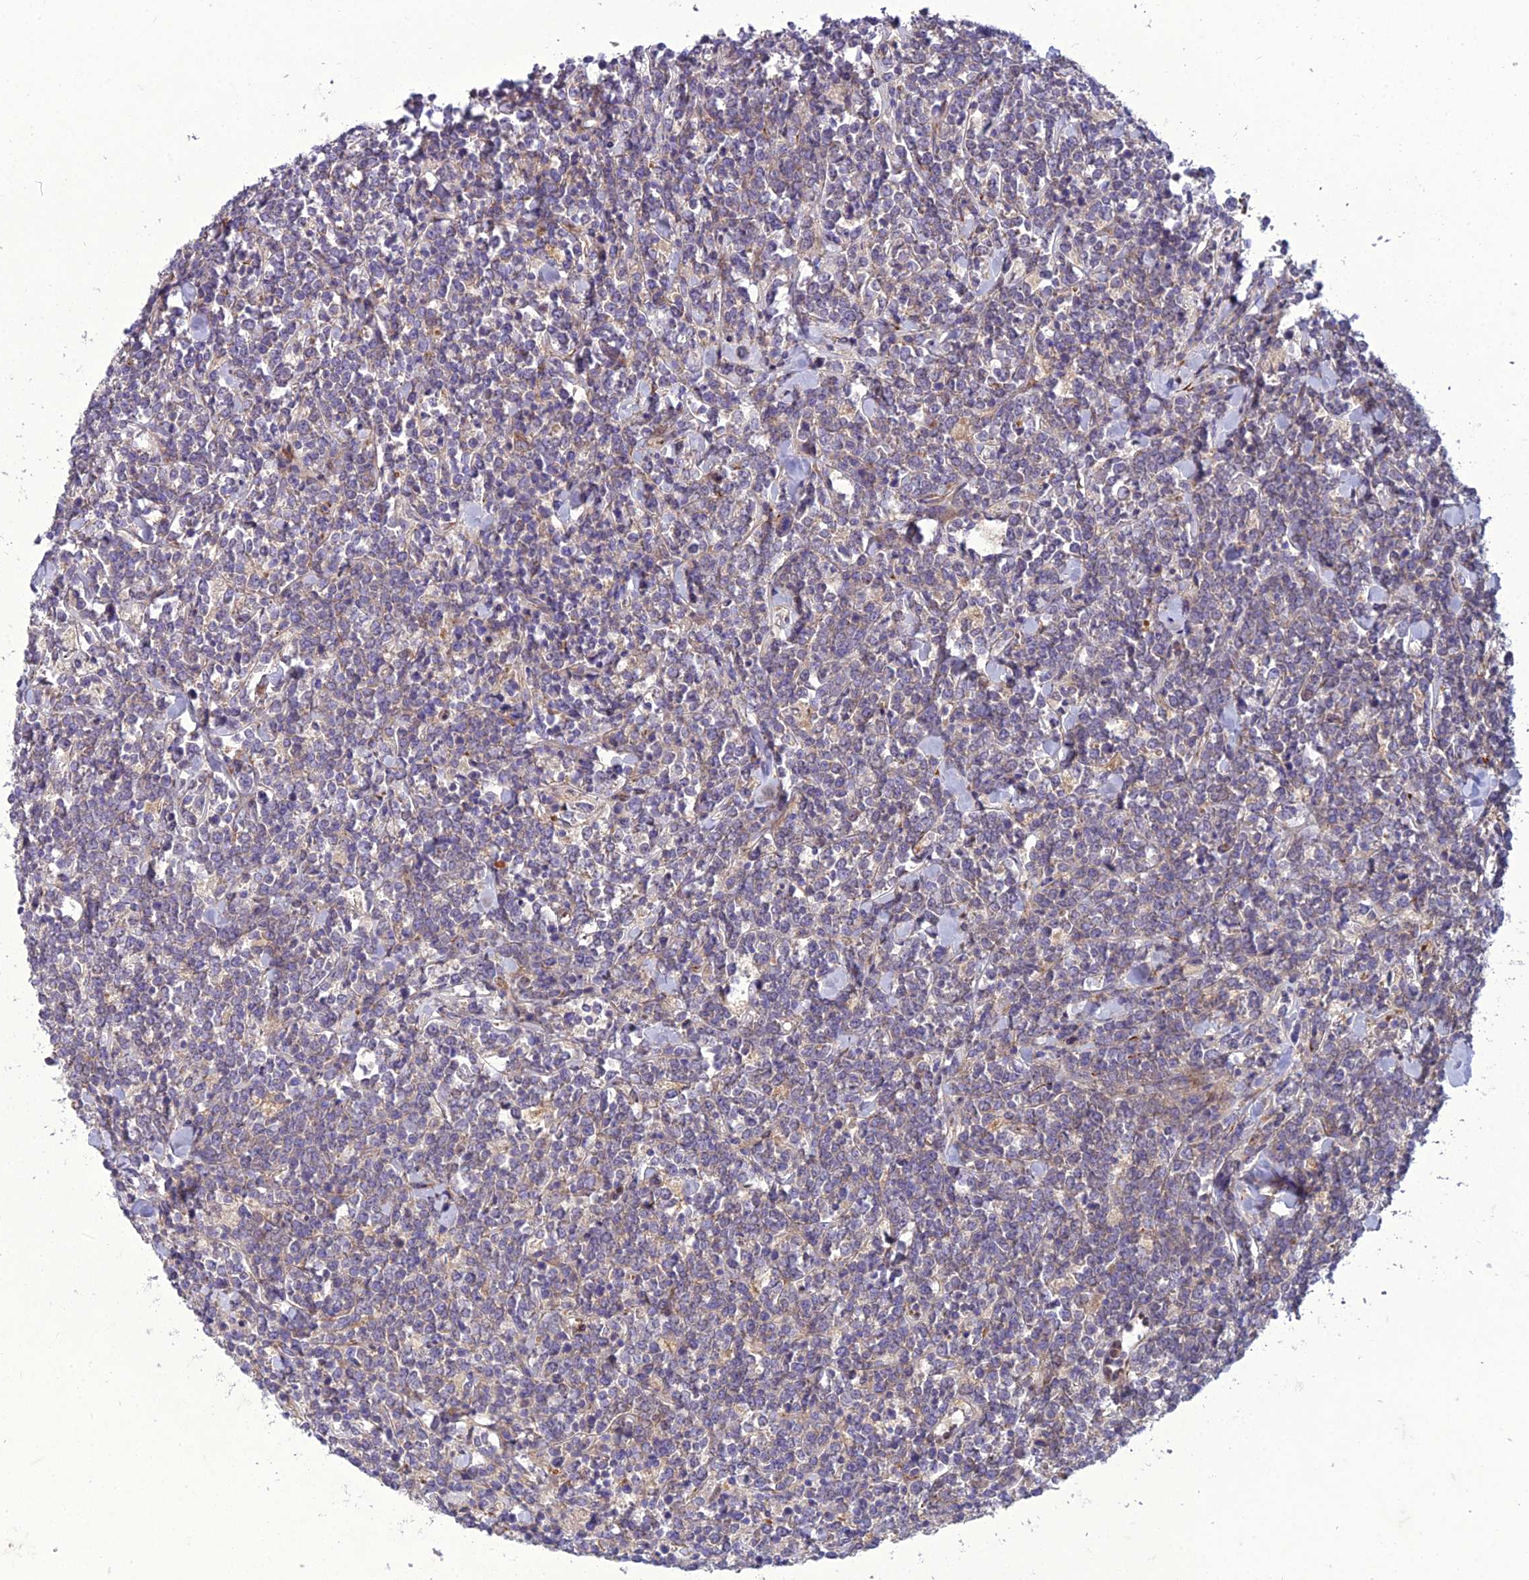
{"staining": {"intensity": "negative", "quantity": "none", "location": "none"}, "tissue": "lymphoma", "cell_type": "Tumor cells", "image_type": "cancer", "snomed": [{"axis": "morphology", "description": "Malignant lymphoma, non-Hodgkin's type, High grade"}, {"axis": "topography", "description": "Small intestine"}], "caption": "Immunohistochemical staining of human lymphoma shows no significant staining in tumor cells. (DAB (3,3'-diaminobenzidine) IHC, high magnification).", "gene": "ADIPOR2", "patient": {"sex": "male", "age": 8}}